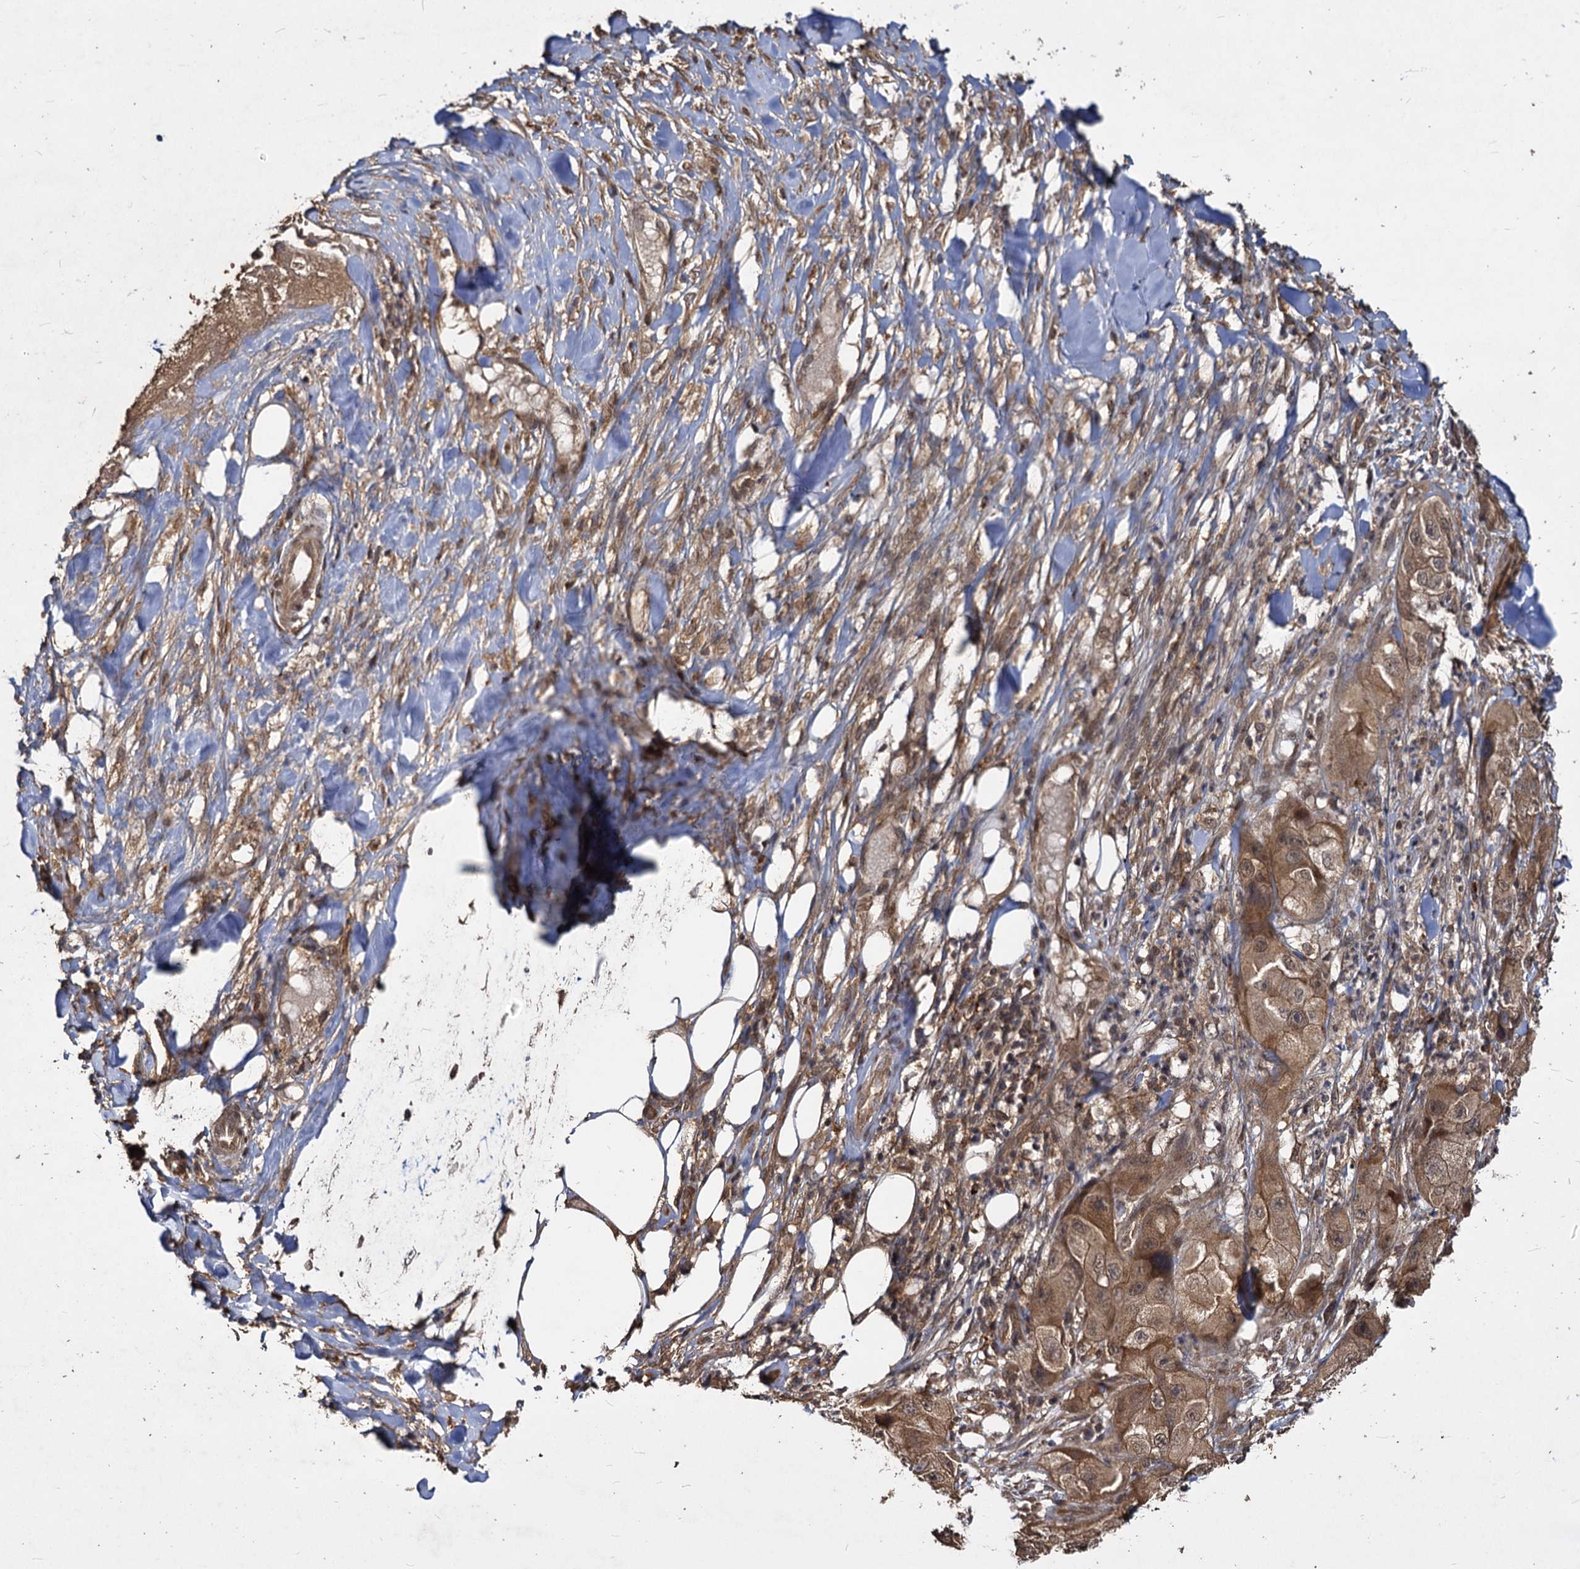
{"staining": {"intensity": "moderate", "quantity": ">75%", "location": "cytoplasmic/membranous,nuclear"}, "tissue": "skin cancer", "cell_type": "Tumor cells", "image_type": "cancer", "snomed": [{"axis": "morphology", "description": "Squamous cell carcinoma, NOS"}, {"axis": "topography", "description": "Skin"}, {"axis": "topography", "description": "Subcutis"}], "caption": "Protein staining of skin cancer tissue displays moderate cytoplasmic/membranous and nuclear staining in about >75% of tumor cells.", "gene": "VPS51", "patient": {"sex": "male", "age": 73}}